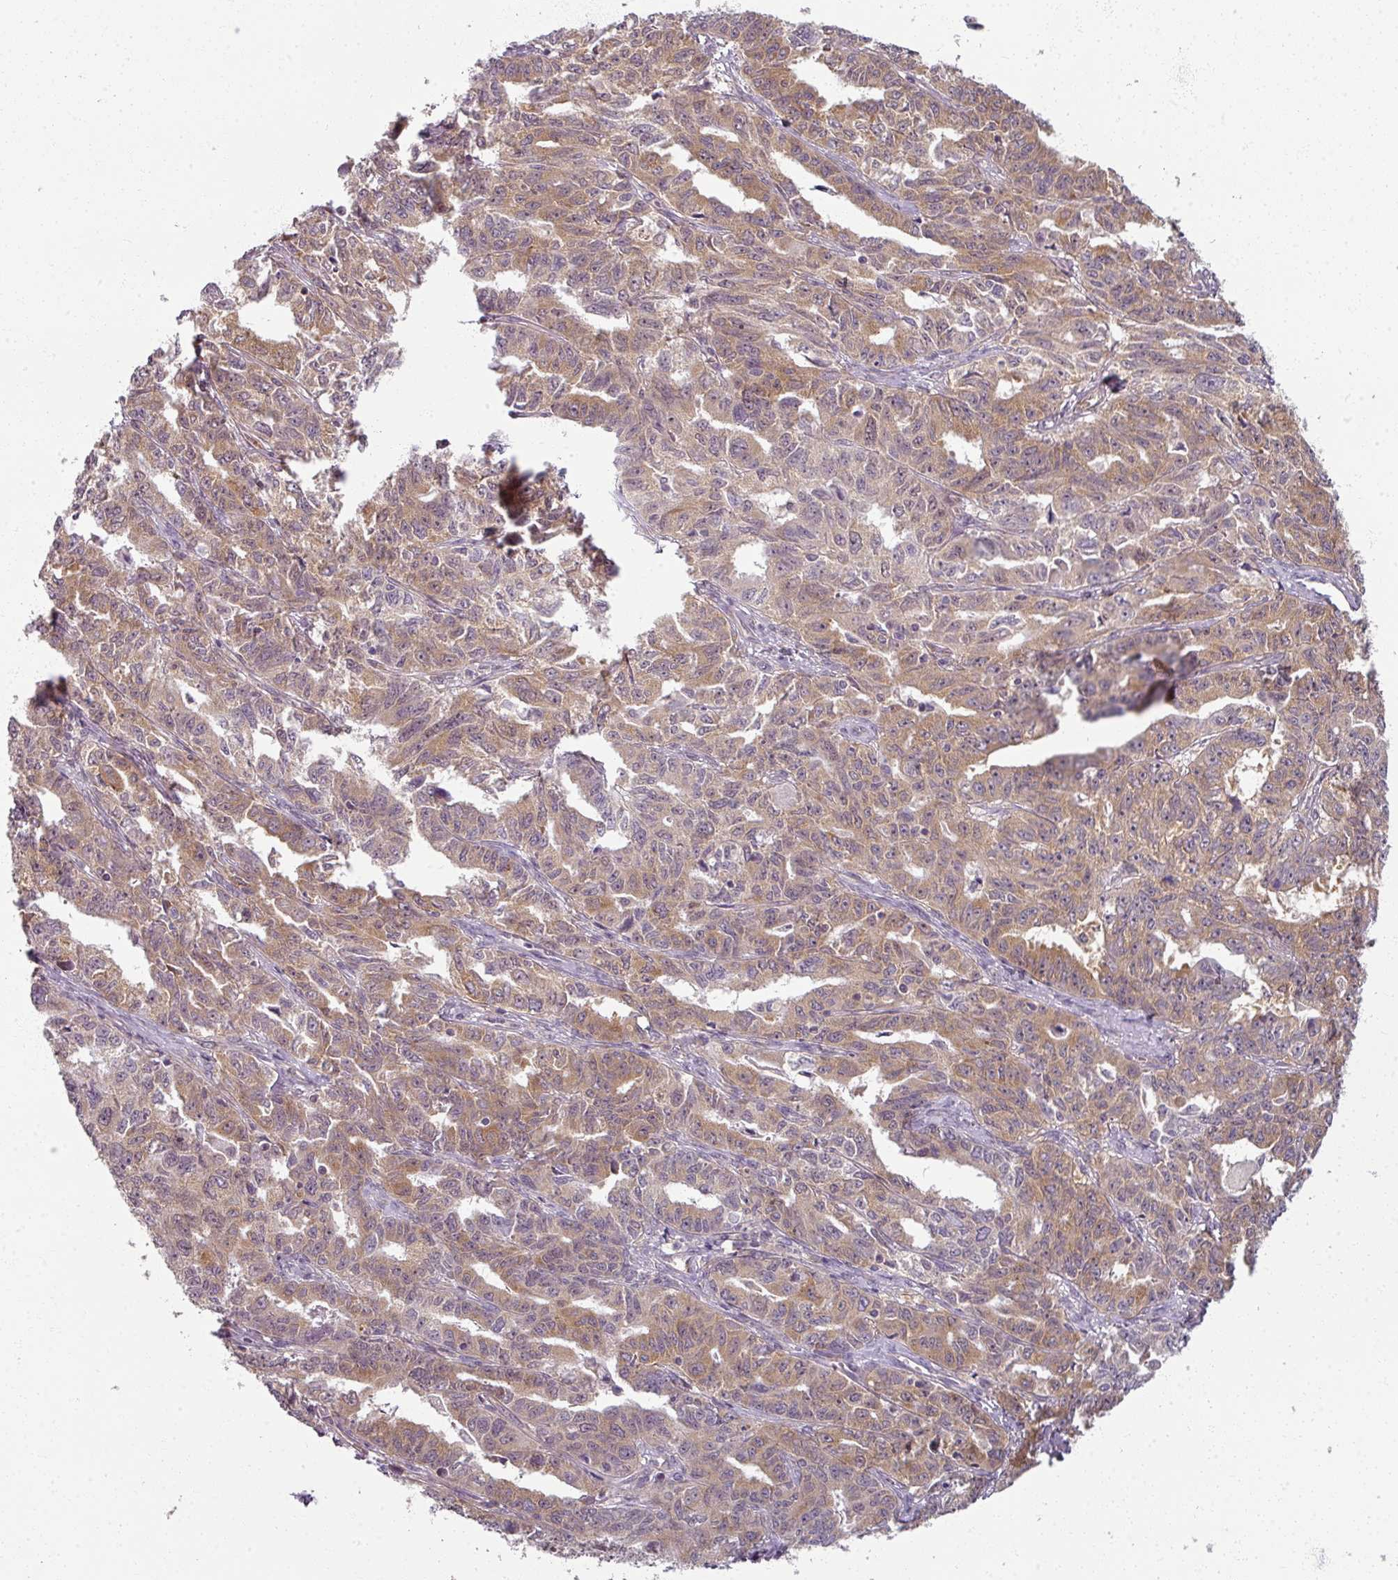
{"staining": {"intensity": "moderate", "quantity": ">75%", "location": "cytoplasmic/membranous"}, "tissue": "ovarian cancer", "cell_type": "Tumor cells", "image_type": "cancer", "snomed": [{"axis": "morphology", "description": "Adenocarcinoma, NOS"}, {"axis": "morphology", "description": "Carcinoma, endometroid"}, {"axis": "topography", "description": "Ovary"}], "caption": "Ovarian endometroid carcinoma tissue shows moderate cytoplasmic/membranous expression in about >75% of tumor cells The staining was performed using DAB (3,3'-diaminobenzidine) to visualize the protein expression in brown, while the nuclei were stained in blue with hematoxylin (Magnification: 20x).", "gene": "AGPAT4", "patient": {"sex": "female", "age": 72}}